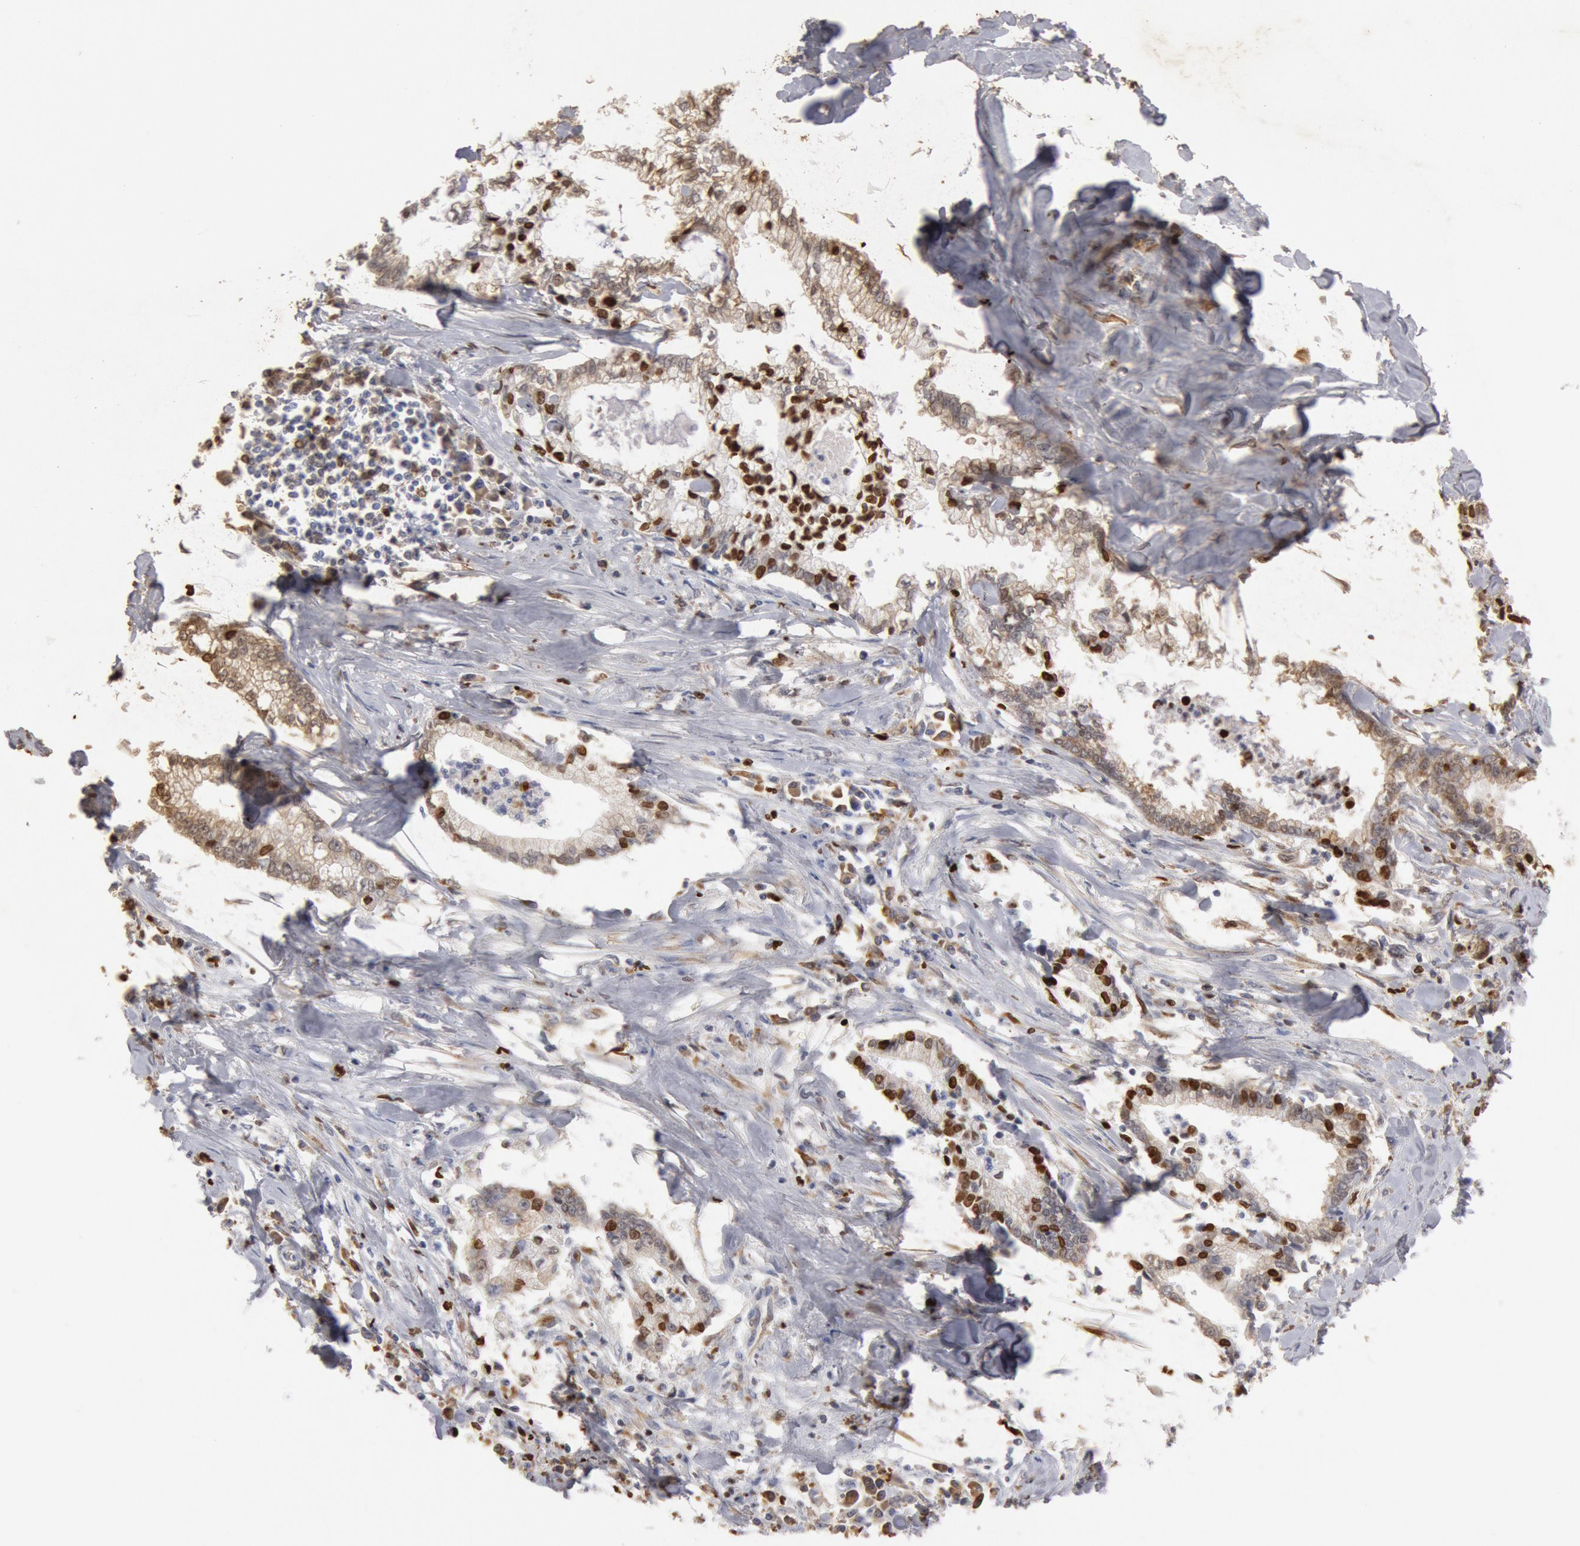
{"staining": {"intensity": "strong", "quantity": "25%-75%", "location": "cytoplasmic/membranous,nuclear"}, "tissue": "liver cancer", "cell_type": "Tumor cells", "image_type": "cancer", "snomed": [{"axis": "morphology", "description": "Cholangiocarcinoma"}, {"axis": "topography", "description": "Liver"}], "caption": "Approximately 25%-75% of tumor cells in liver cancer (cholangiocarcinoma) reveal strong cytoplasmic/membranous and nuclear protein positivity as visualized by brown immunohistochemical staining.", "gene": "FOXA2", "patient": {"sex": "male", "age": 57}}